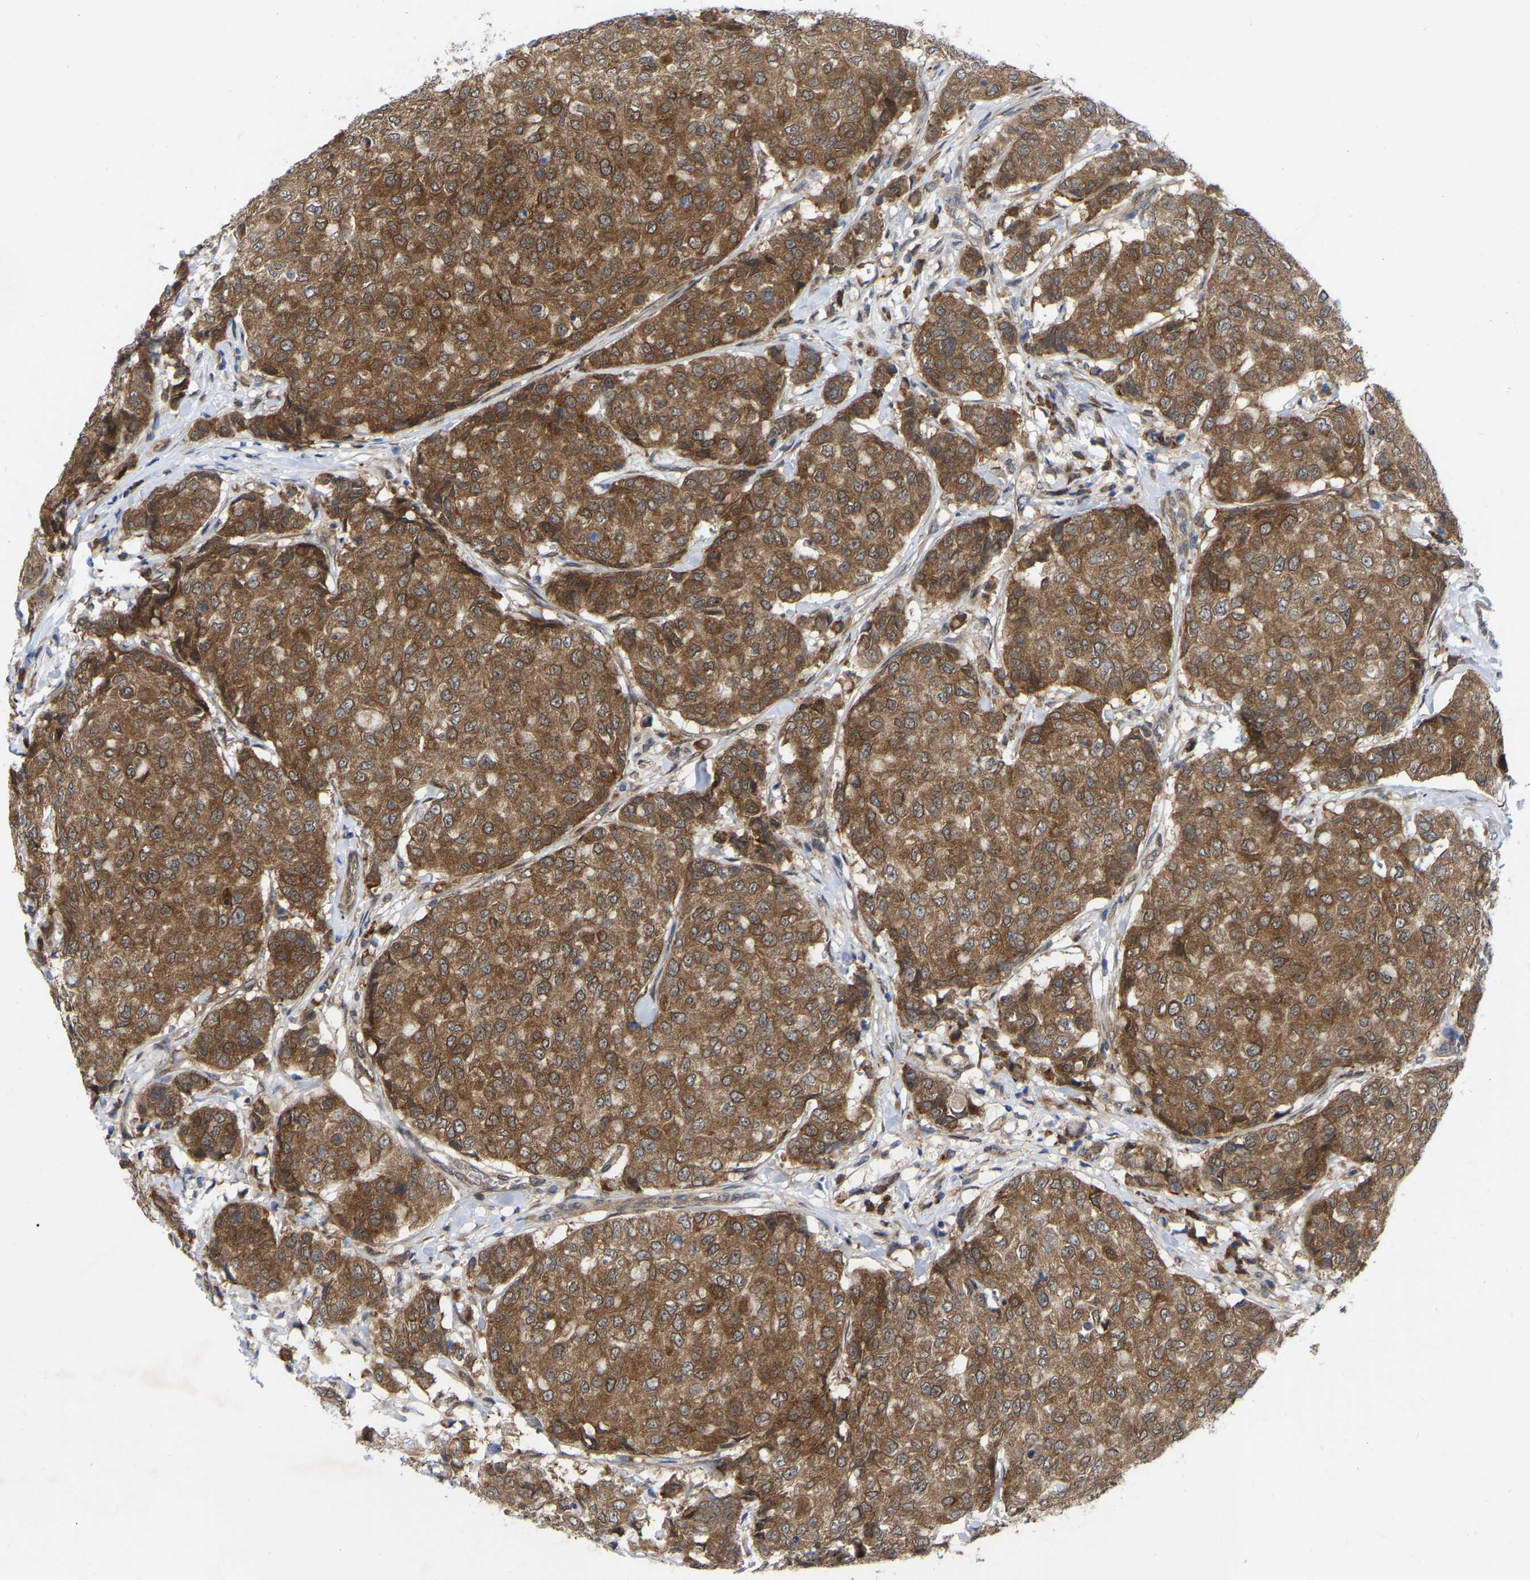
{"staining": {"intensity": "moderate", "quantity": ">75%", "location": "cytoplasmic/membranous,nuclear"}, "tissue": "breast cancer", "cell_type": "Tumor cells", "image_type": "cancer", "snomed": [{"axis": "morphology", "description": "Duct carcinoma"}, {"axis": "topography", "description": "Breast"}], "caption": "Immunohistochemistry (IHC) of human infiltrating ductal carcinoma (breast) reveals medium levels of moderate cytoplasmic/membranous and nuclear staining in about >75% of tumor cells.", "gene": "UBE4B", "patient": {"sex": "female", "age": 27}}